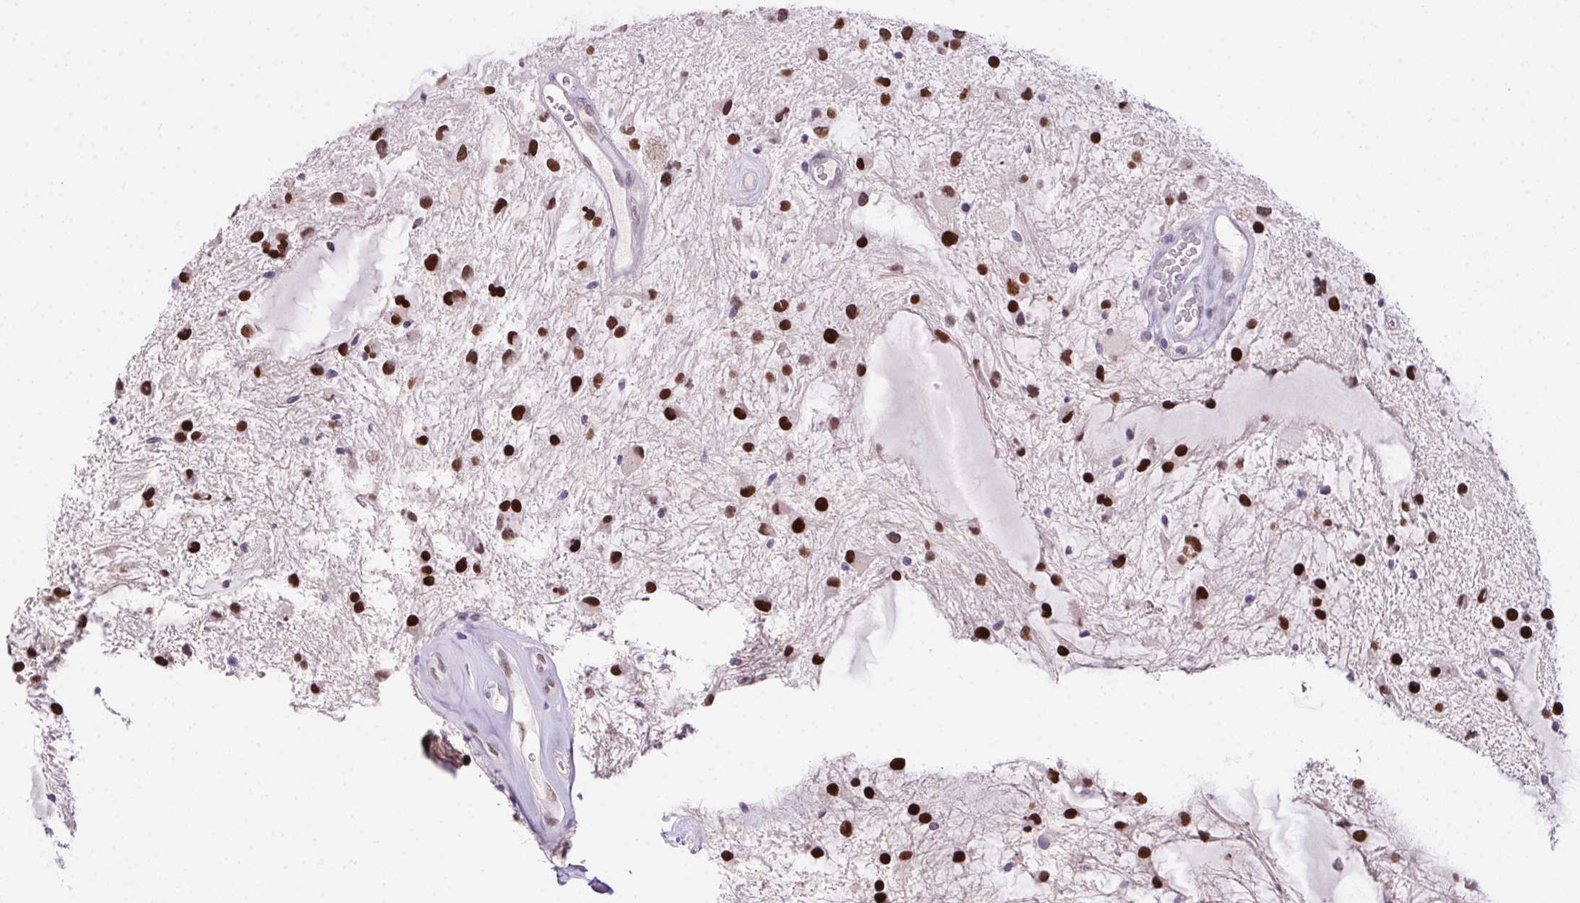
{"staining": {"intensity": "strong", "quantity": "25%-75%", "location": "nuclear"}, "tissue": "glioma", "cell_type": "Tumor cells", "image_type": "cancer", "snomed": [{"axis": "morphology", "description": "Glioma, malignant, Low grade"}, {"axis": "topography", "description": "Cerebellum"}], "caption": "Protein staining of malignant glioma (low-grade) tissue displays strong nuclear expression in about 25%-75% of tumor cells. The staining was performed using DAB to visualize the protein expression in brown, while the nuclei were stained in blue with hematoxylin (Magnification: 20x).", "gene": "SP9", "patient": {"sex": "female", "age": 14}}